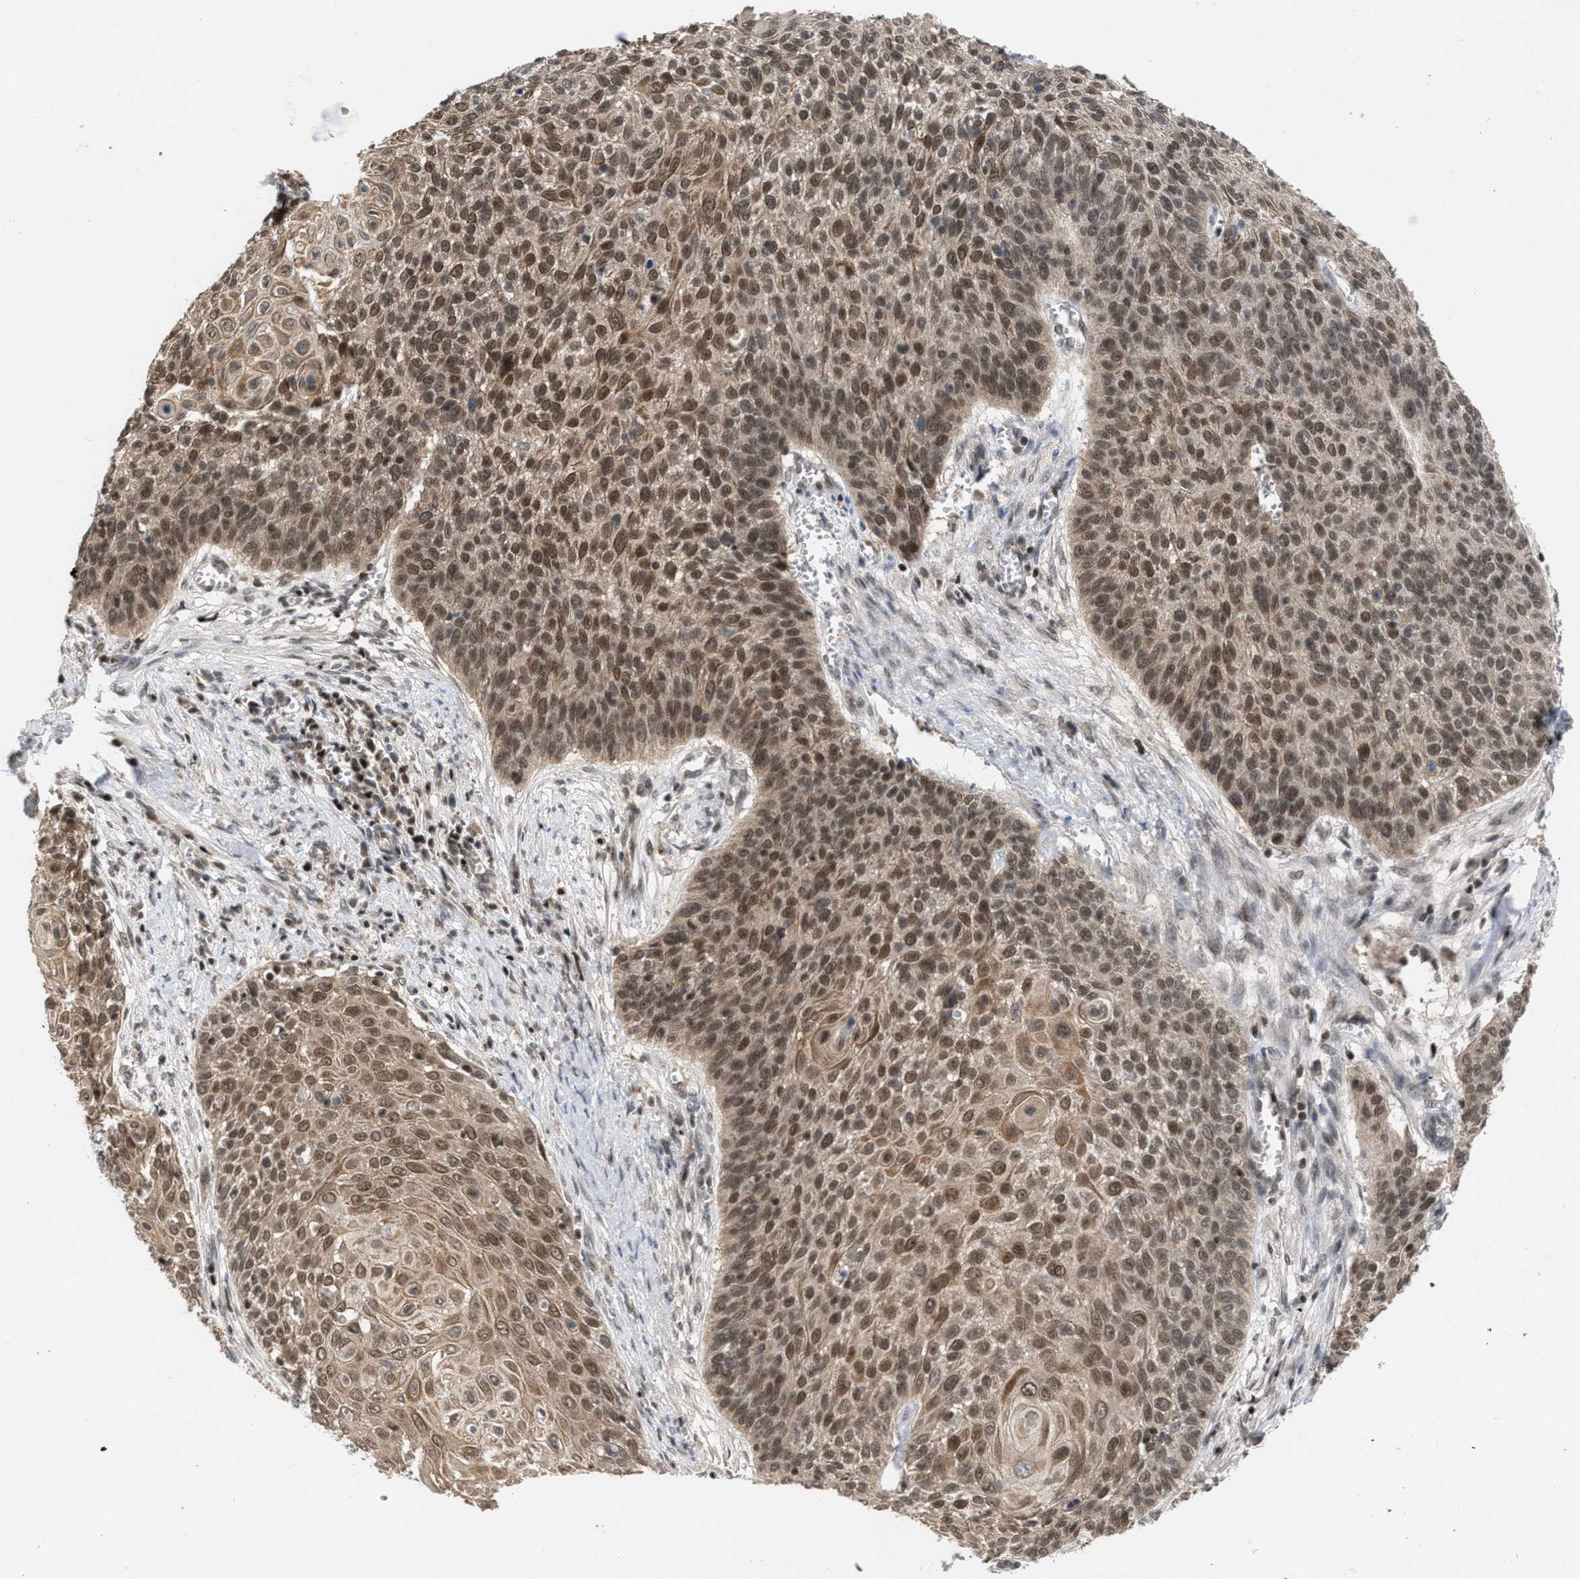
{"staining": {"intensity": "moderate", "quantity": ">75%", "location": "cytoplasmic/membranous,nuclear"}, "tissue": "cervical cancer", "cell_type": "Tumor cells", "image_type": "cancer", "snomed": [{"axis": "morphology", "description": "Squamous cell carcinoma, NOS"}, {"axis": "topography", "description": "Cervix"}], "caption": "Immunohistochemical staining of cervical squamous cell carcinoma demonstrates medium levels of moderate cytoplasmic/membranous and nuclear positivity in about >75% of tumor cells.", "gene": "C9orf78", "patient": {"sex": "female", "age": 39}}